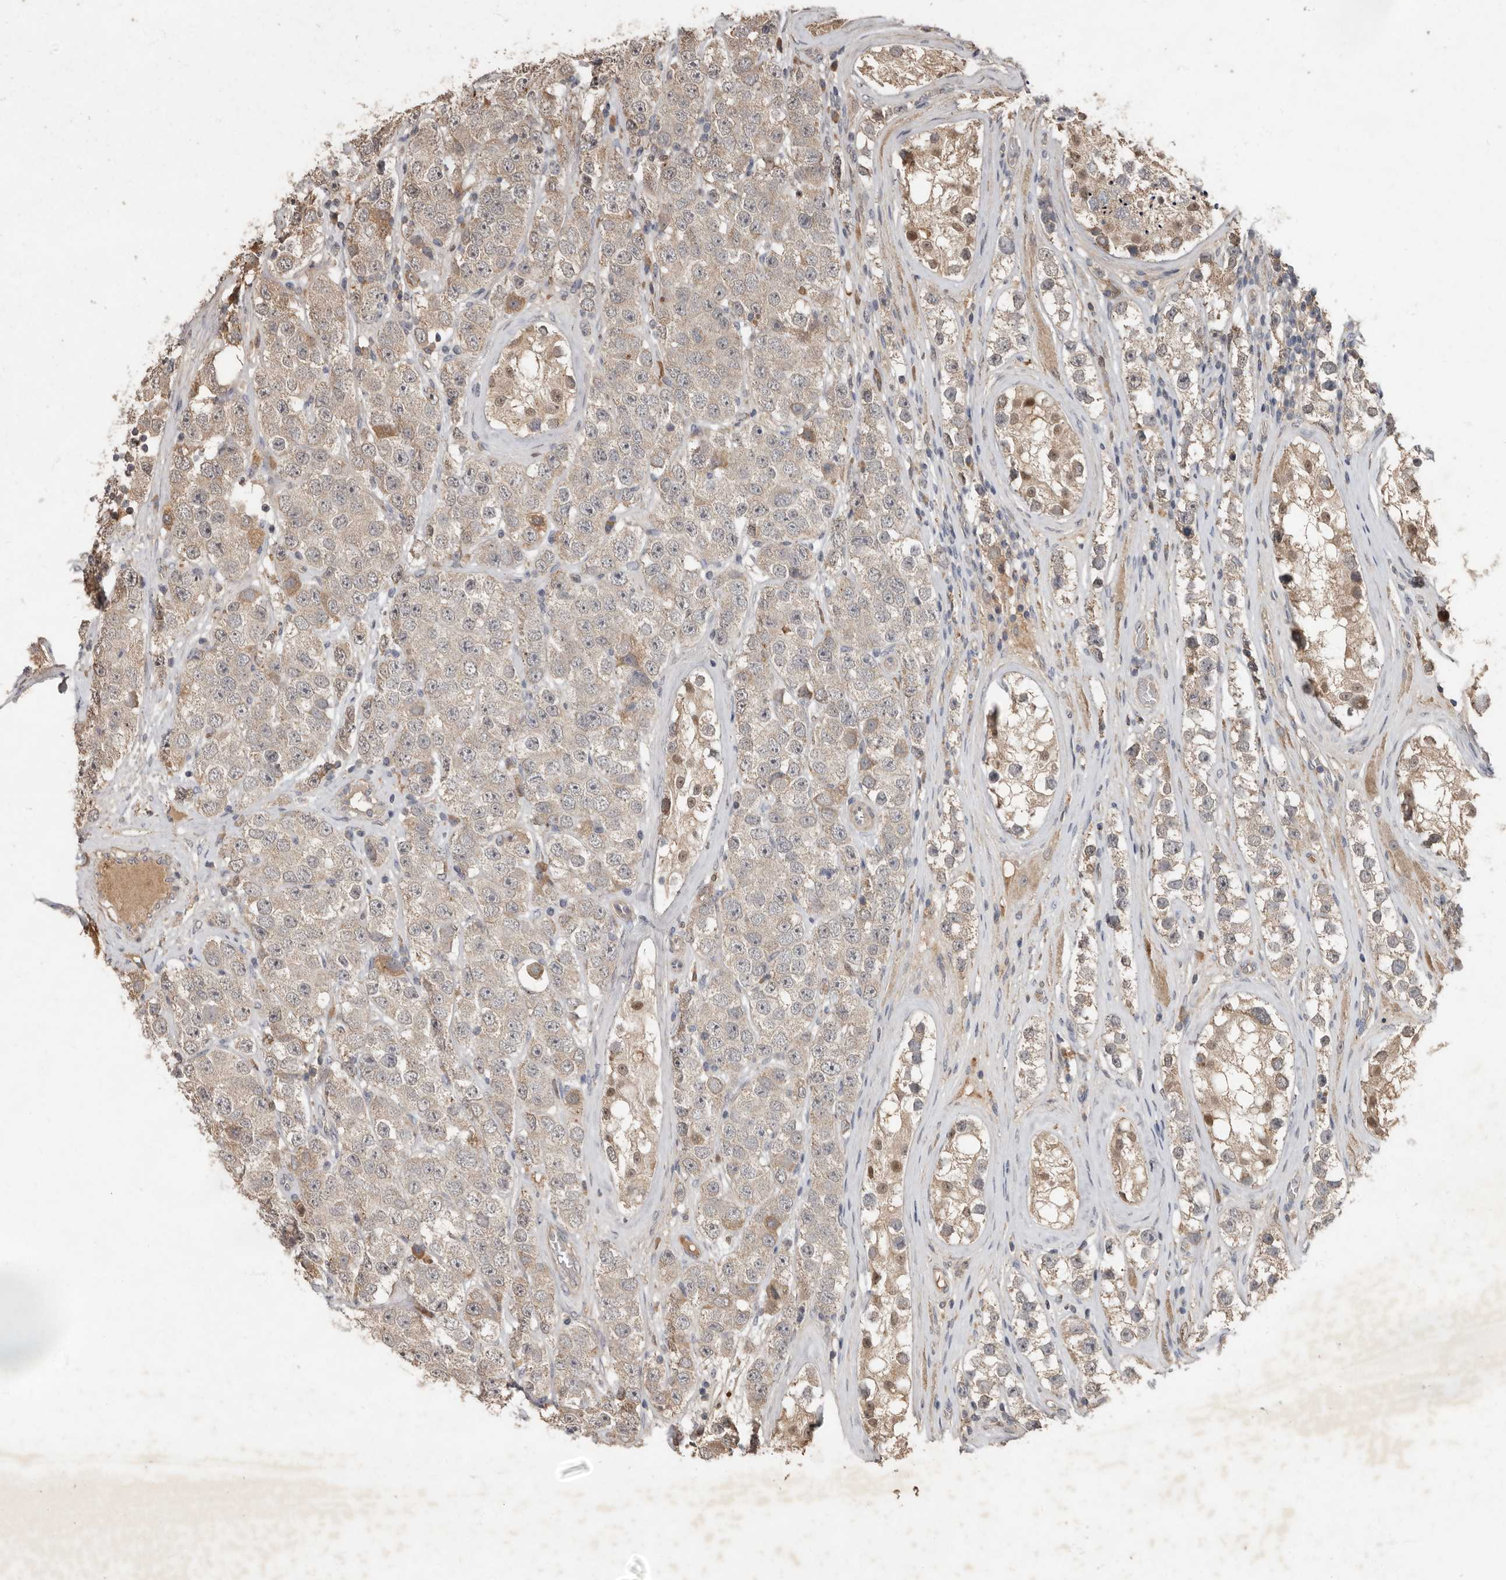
{"staining": {"intensity": "weak", "quantity": "<25%", "location": "cytoplasmic/membranous"}, "tissue": "testis cancer", "cell_type": "Tumor cells", "image_type": "cancer", "snomed": [{"axis": "morphology", "description": "Seminoma, NOS"}, {"axis": "topography", "description": "Testis"}], "caption": "This is an immunohistochemistry photomicrograph of testis cancer. There is no staining in tumor cells.", "gene": "KIF26B", "patient": {"sex": "male", "age": 28}}